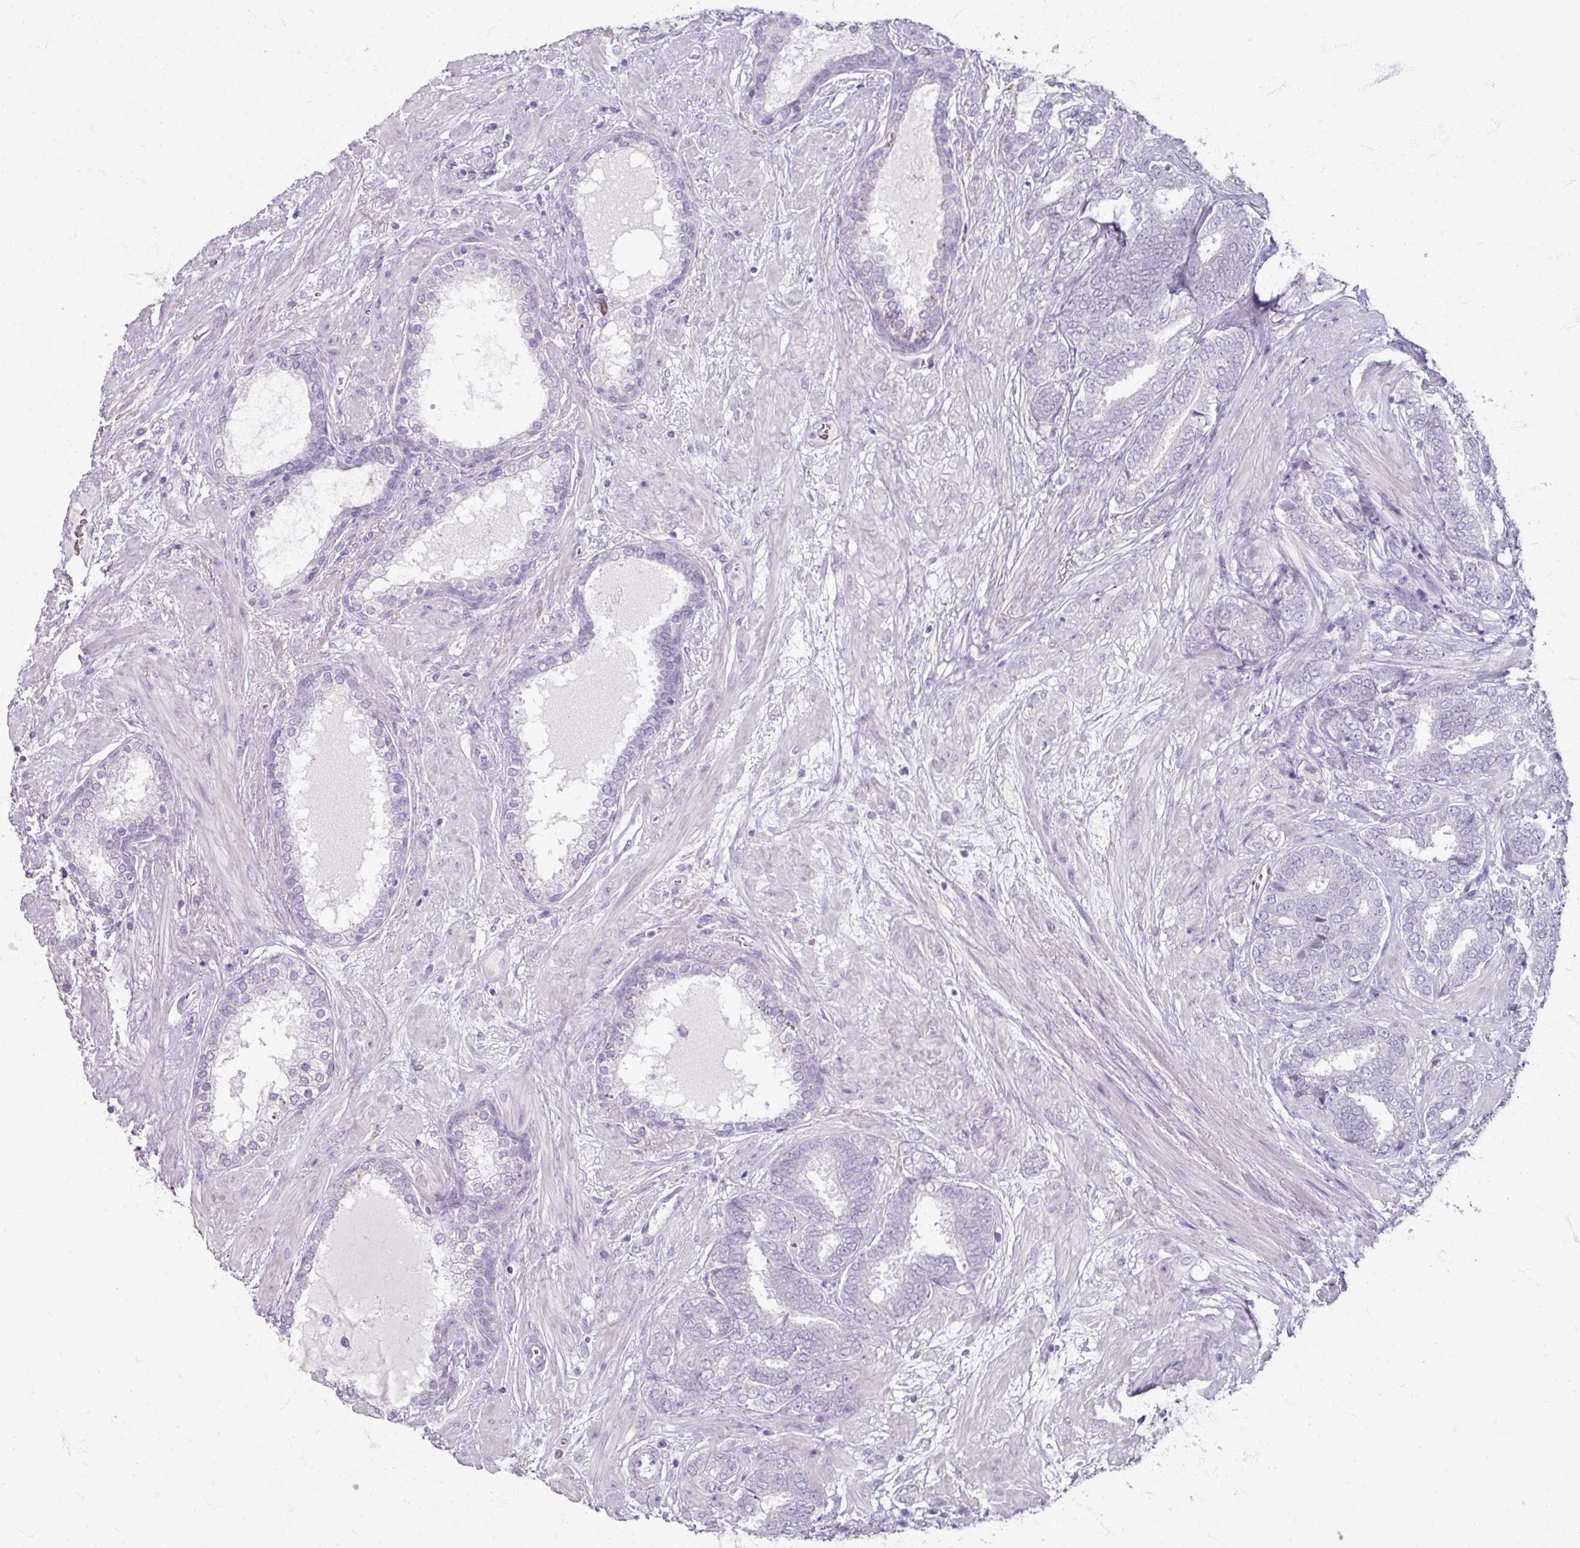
{"staining": {"intensity": "negative", "quantity": "none", "location": "none"}, "tissue": "prostate cancer", "cell_type": "Tumor cells", "image_type": "cancer", "snomed": [{"axis": "morphology", "description": "Adenocarcinoma, High grade"}, {"axis": "topography", "description": "Prostate"}], "caption": "IHC image of neoplastic tissue: human prostate cancer stained with DAB (3,3'-diaminobenzidine) exhibits no significant protein expression in tumor cells.", "gene": "TG", "patient": {"sex": "male", "age": 72}}